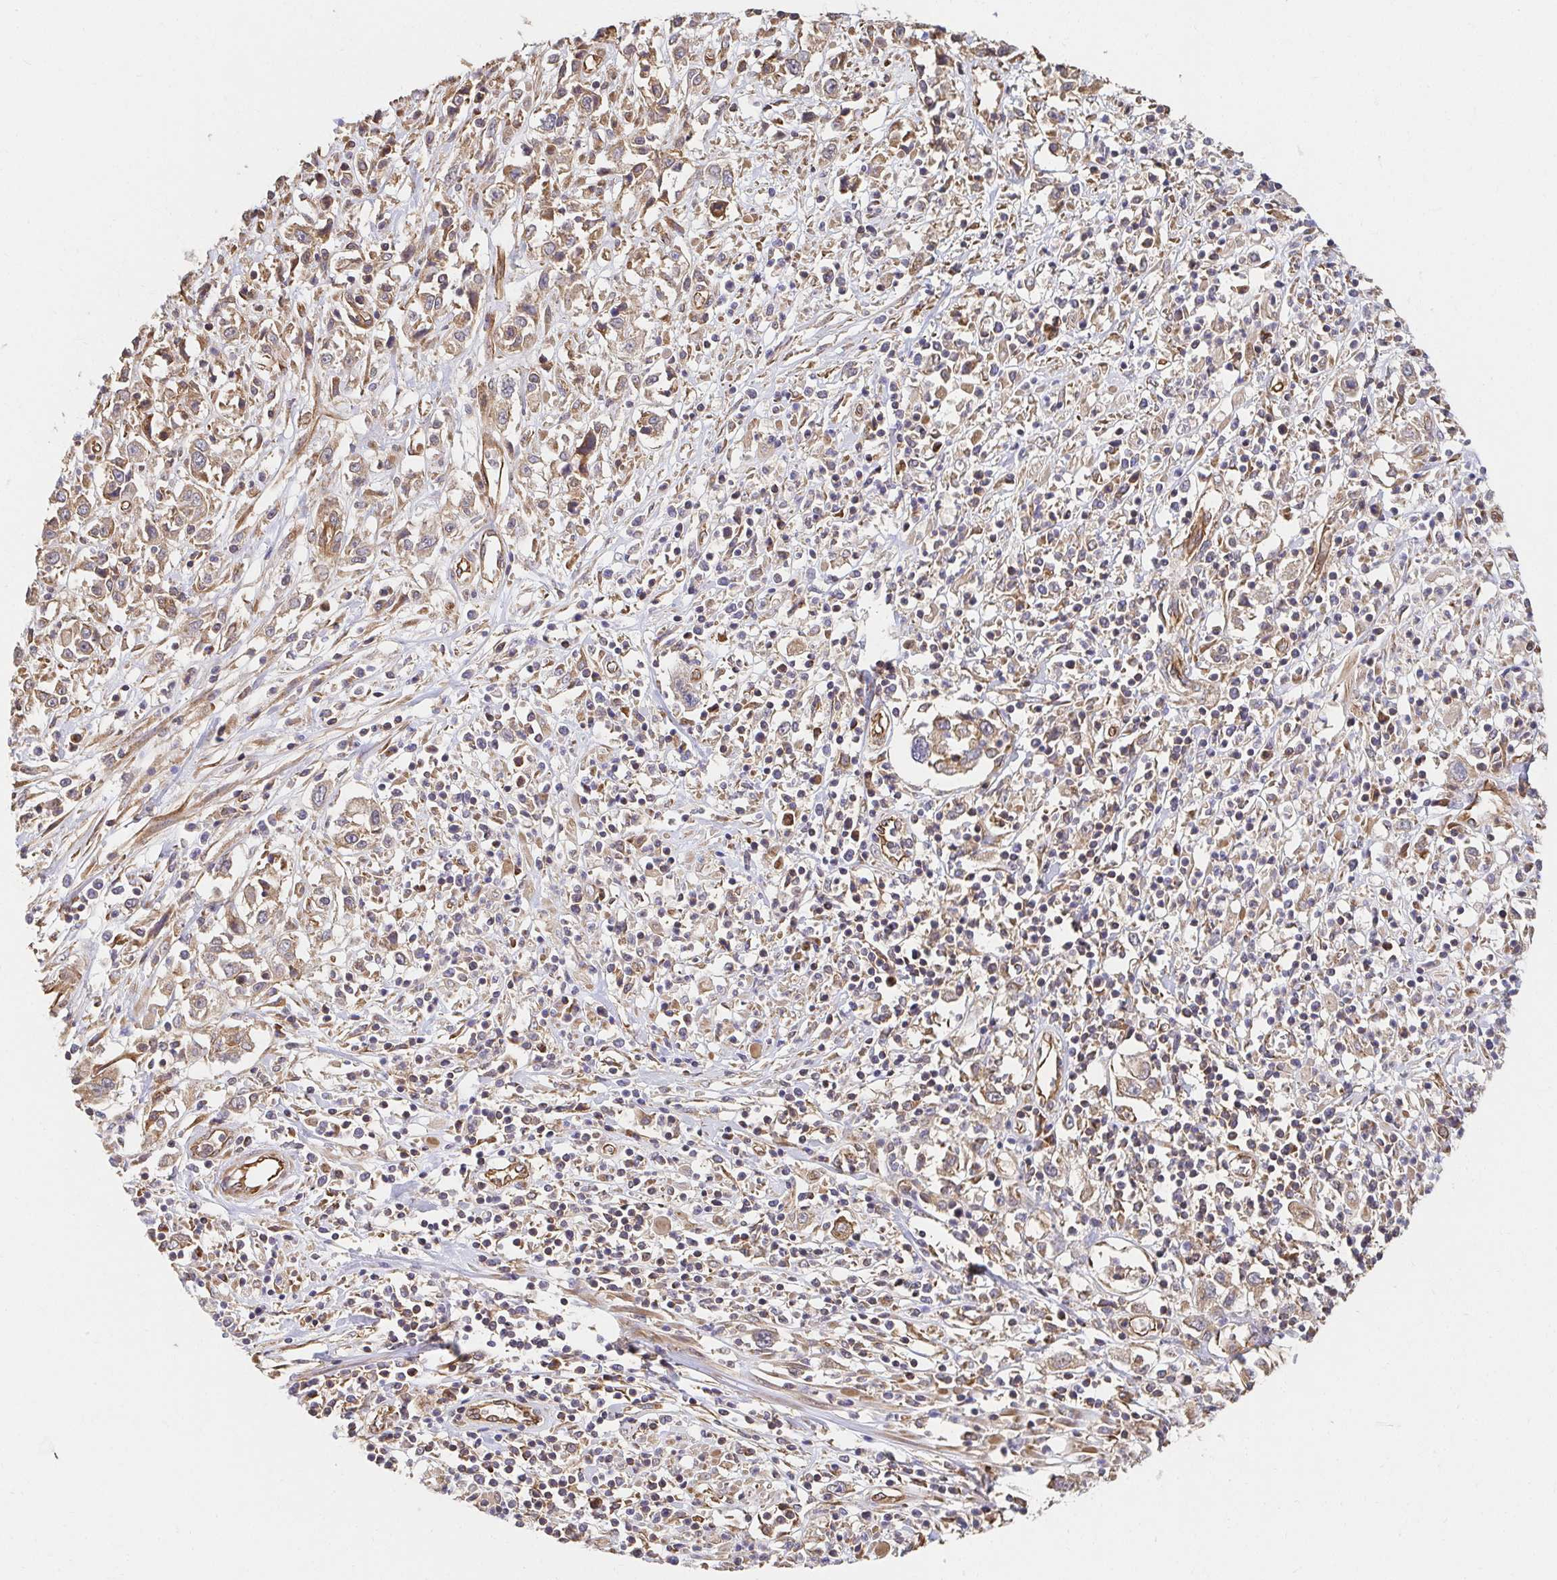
{"staining": {"intensity": "weak", "quantity": ">75%", "location": "cytoplasmic/membranous"}, "tissue": "cervical cancer", "cell_type": "Tumor cells", "image_type": "cancer", "snomed": [{"axis": "morphology", "description": "Adenocarcinoma, NOS"}, {"axis": "topography", "description": "Cervix"}], "caption": "Protein staining of cervical cancer tissue shows weak cytoplasmic/membranous staining in about >75% of tumor cells.", "gene": "APBB1", "patient": {"sex": "female", "age": 40}}